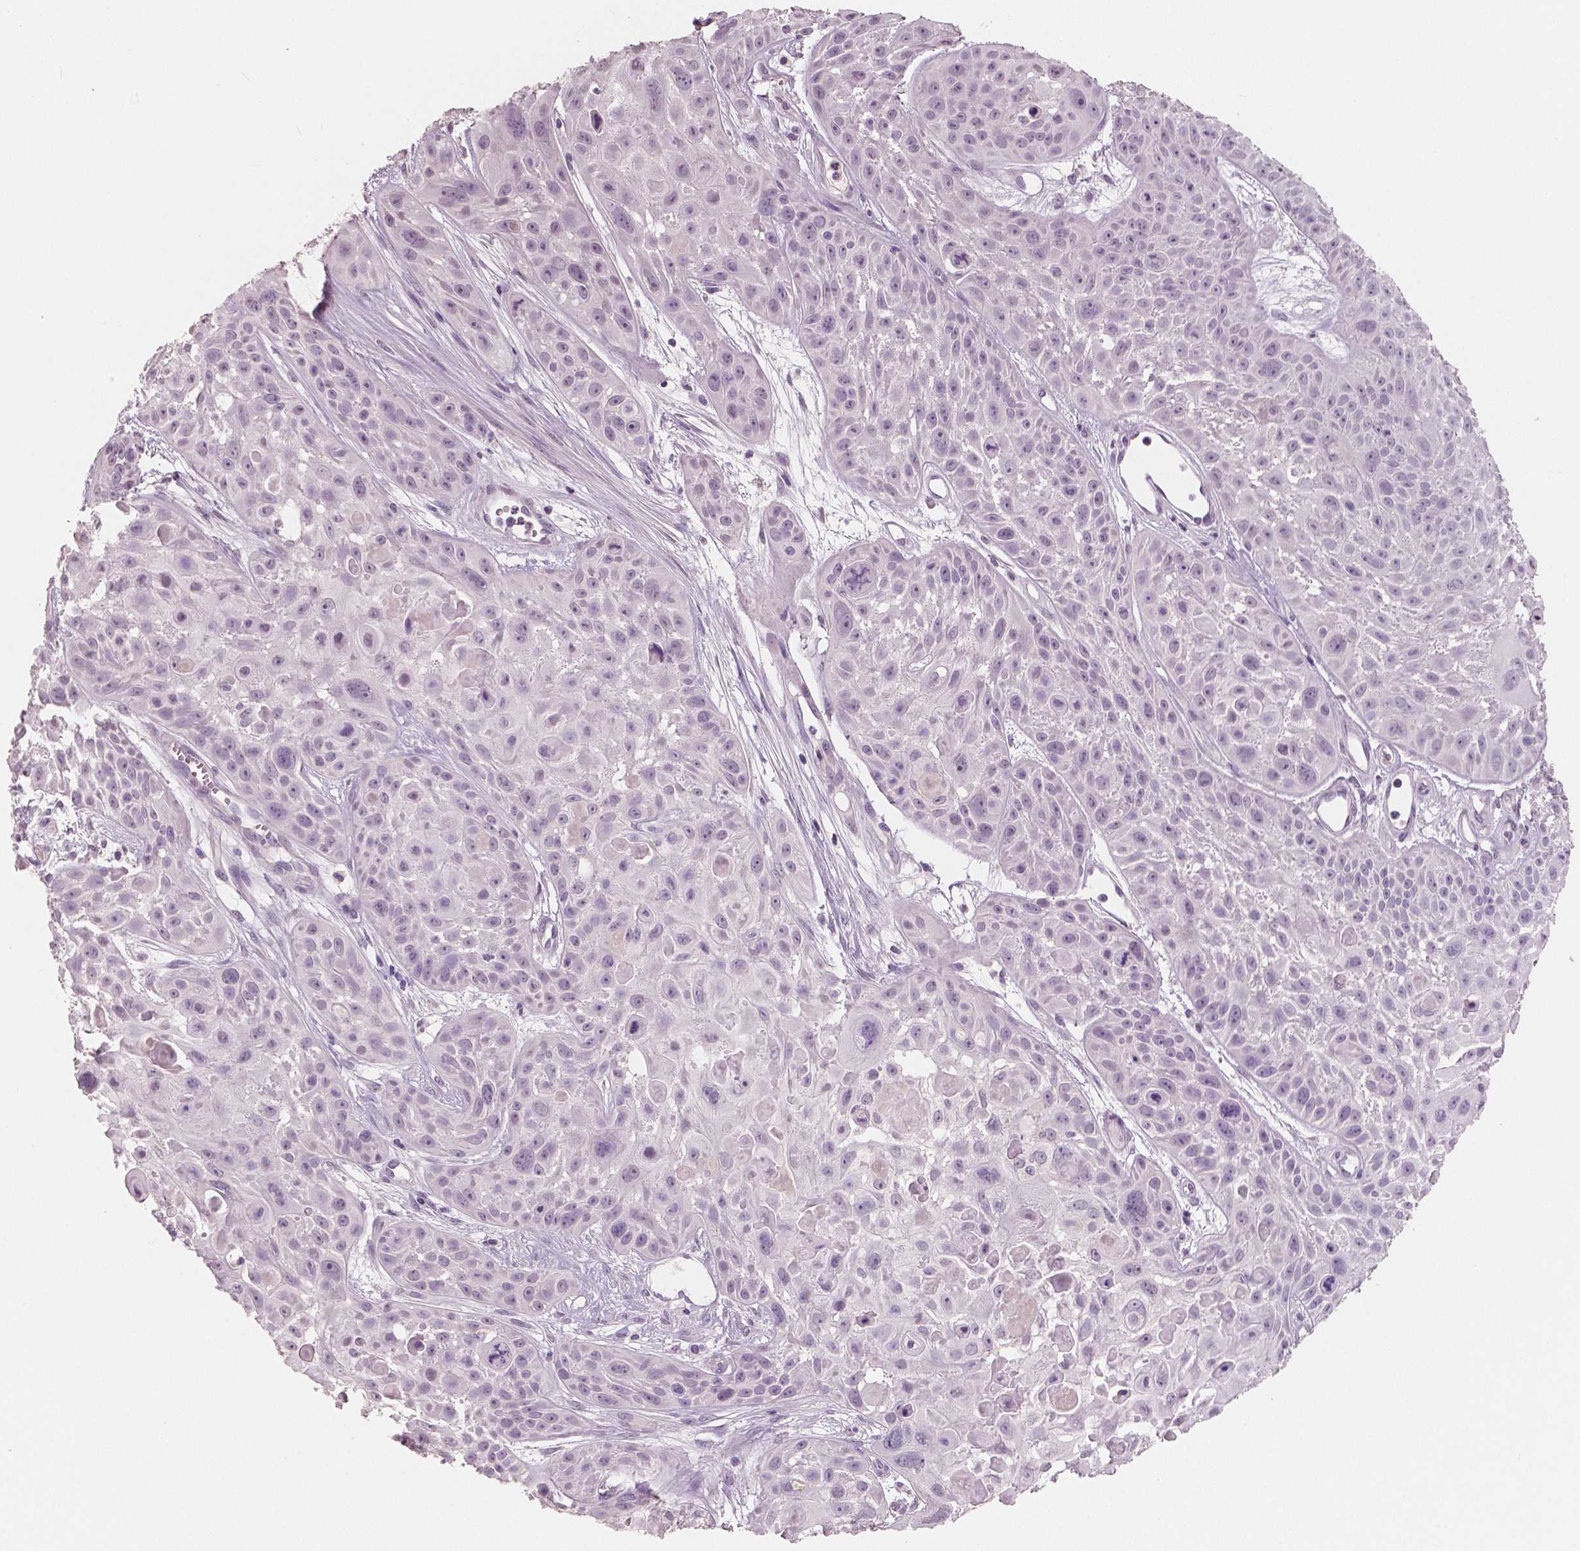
{"staining": {"intensity": "negative", "quantity": "none", "location": "none"}, "tissue": "skin cancer", "cell_type": "Tumor cells", "image_type": "cancer", "snomed": [{"axis": "morphology", "description": "Squamous cell carcinoma, NOS"}, {"axis": "topography", "description": "Skin"}, {"axis": "topography", "description": "Anal"}], "caption": "This is a image of IHC staining of squamous cell carcinoma (skin), which shows no staining in tumor cells.", "gene": "NECAB1", "patient": {"sex": "female", "age": 75}}